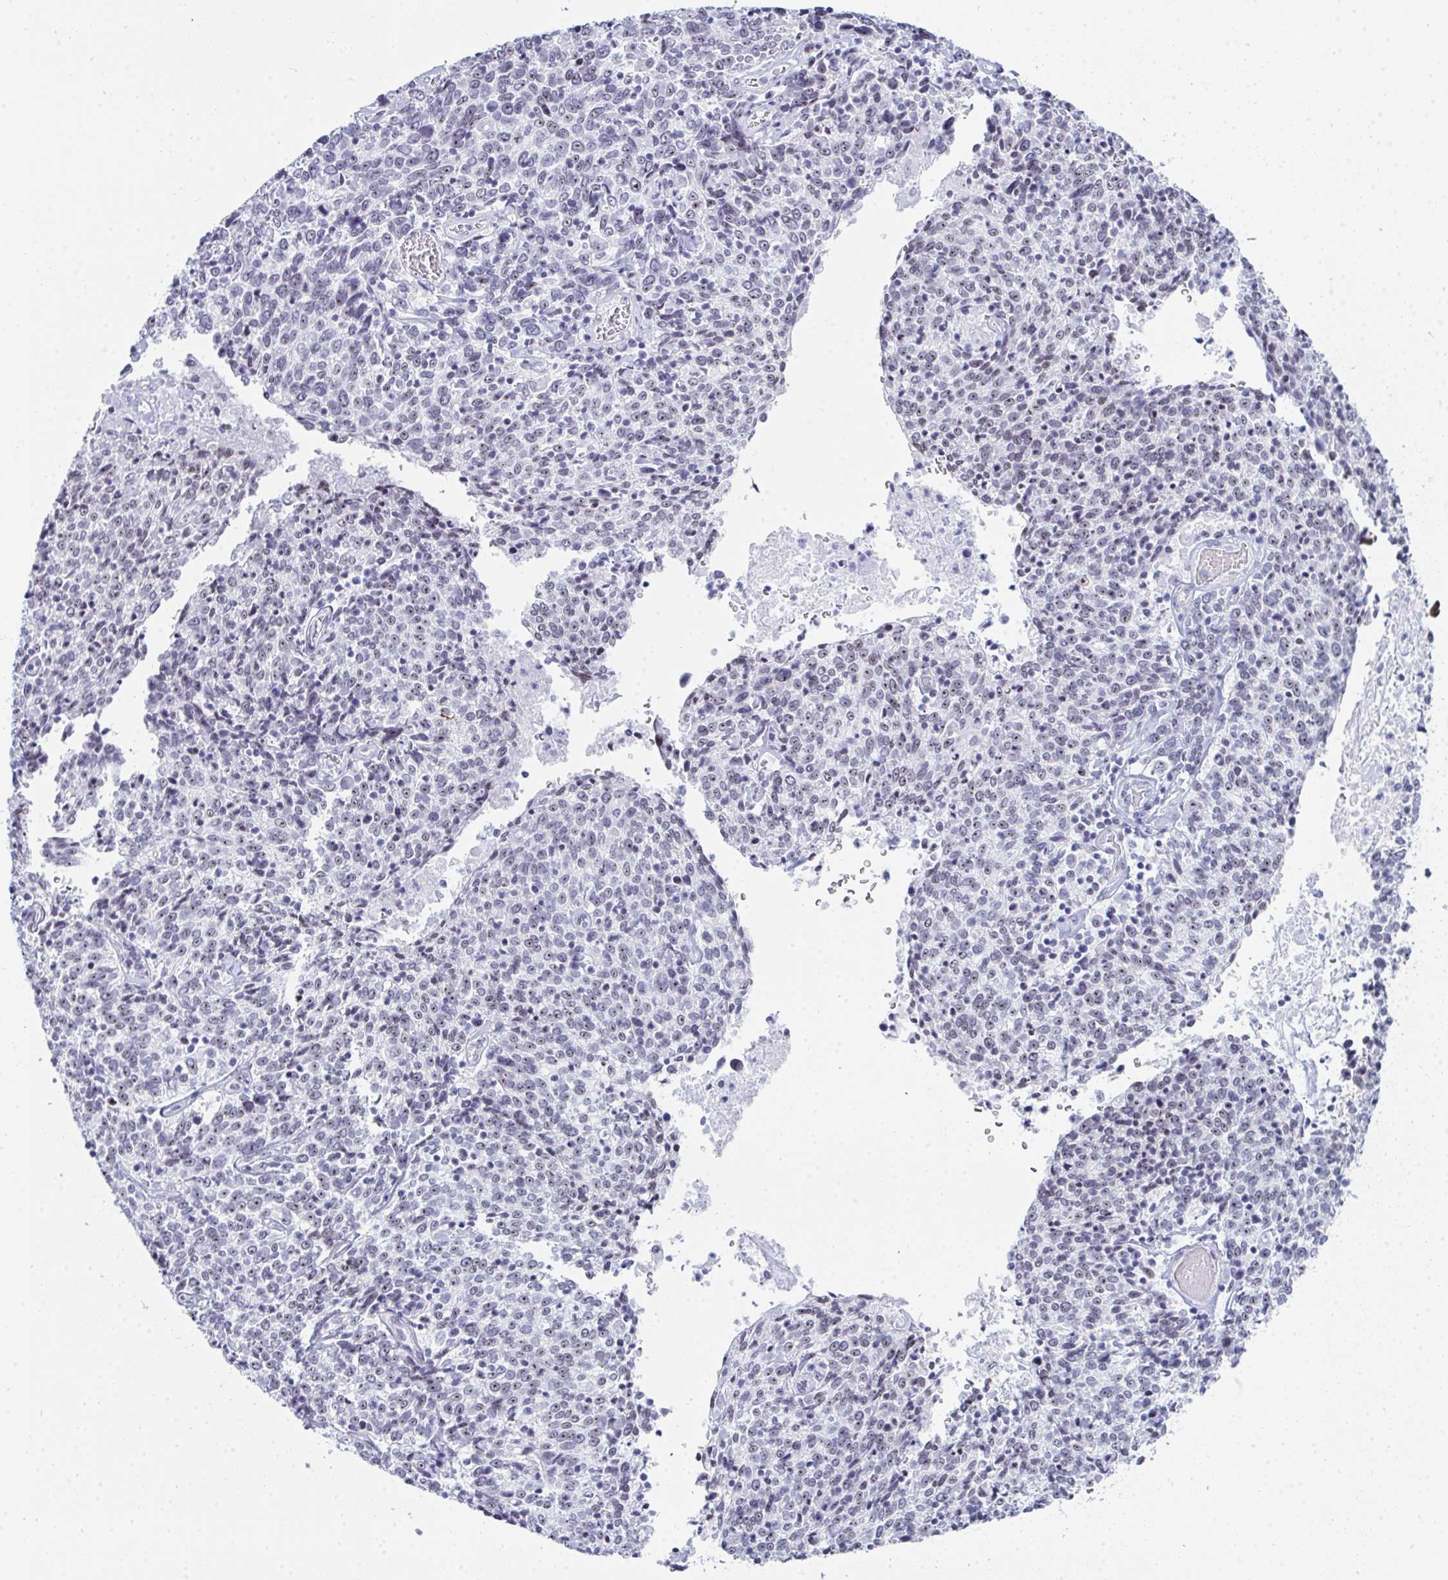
{"staining": {"intensity": "weak", "quantity": "25%-75%", "location": "nuclear"}, "tissue": "cervical cancer", "cell_type": "Tumor cells", "image_type": "cancer", "snomed": [{"axis": "morphology", "description": "Squamous cell carcinoma, NOS"}, {"axis": "topography", "description": "Cervix"}], "caption": "Human squamous cell carcinoma (cervical) stained with a protein marker displays weak staining in tumor cells.", "gene": "NOP10", "patient": {"sex": "female", "age": 46}}